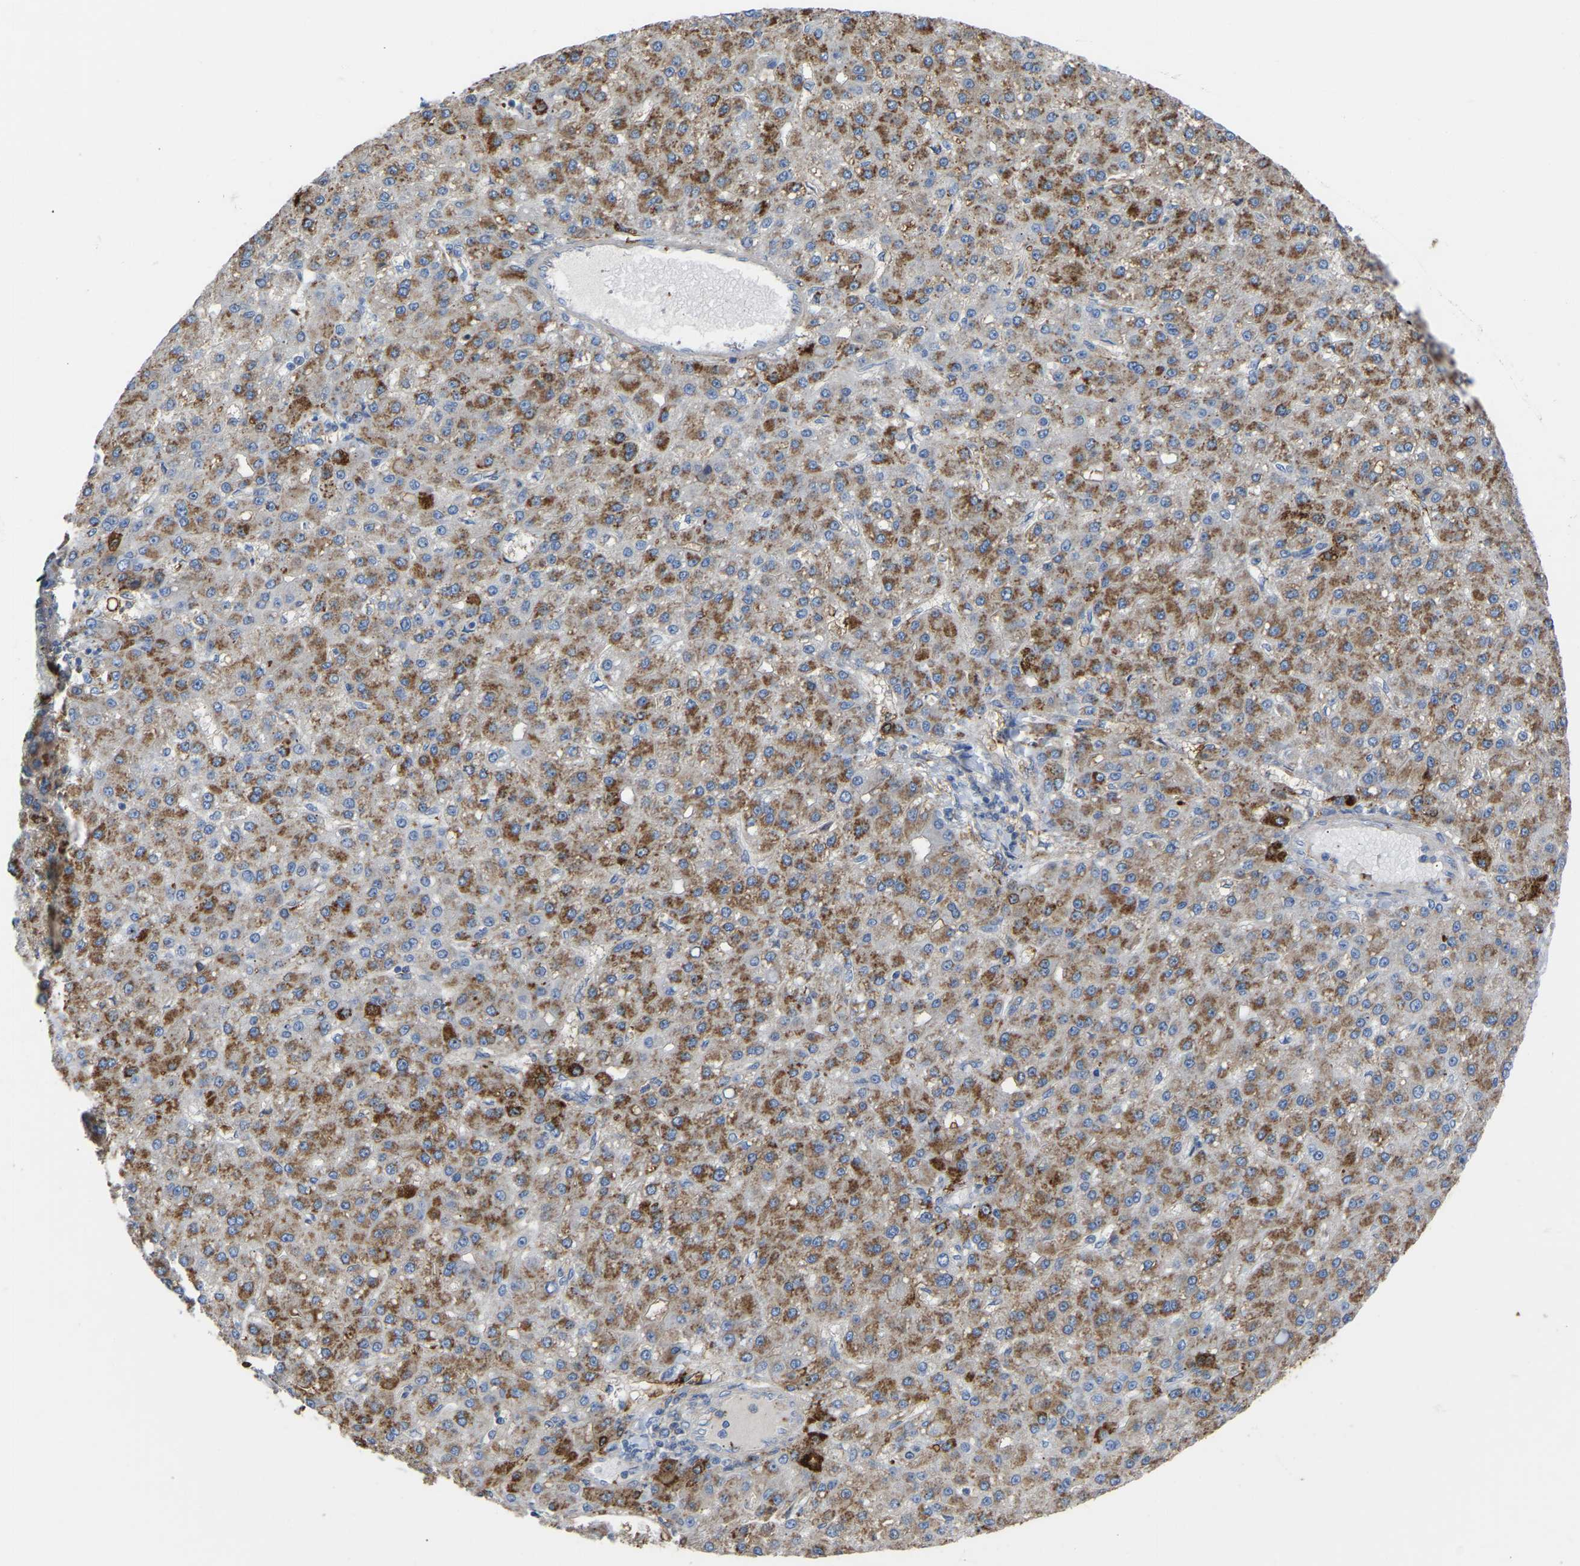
{"staining": {"intensity": "moderate", "quantity": ">75%", "location": "cytoplasmic/membranous"}, "tissue": "liver cancer", "cell_type": "Tumor cells", "image_type": "cancer", "snomed": [{"axis": "morphology", "description": "Carcinoma, Hepatocellular, NOS"}, {"axis": "topography", "description": "Liver"}], "caption": "IHC micrograph of human liver cancer (hepatocellular carcinoma) stained for a protein (brown), which demonstrates medium levels of moderate cytoplasmic/membranous staining in about >75% of tumor cells.", "gene": "ZNF449", "patient": {"sex": "male", "age": 67}}